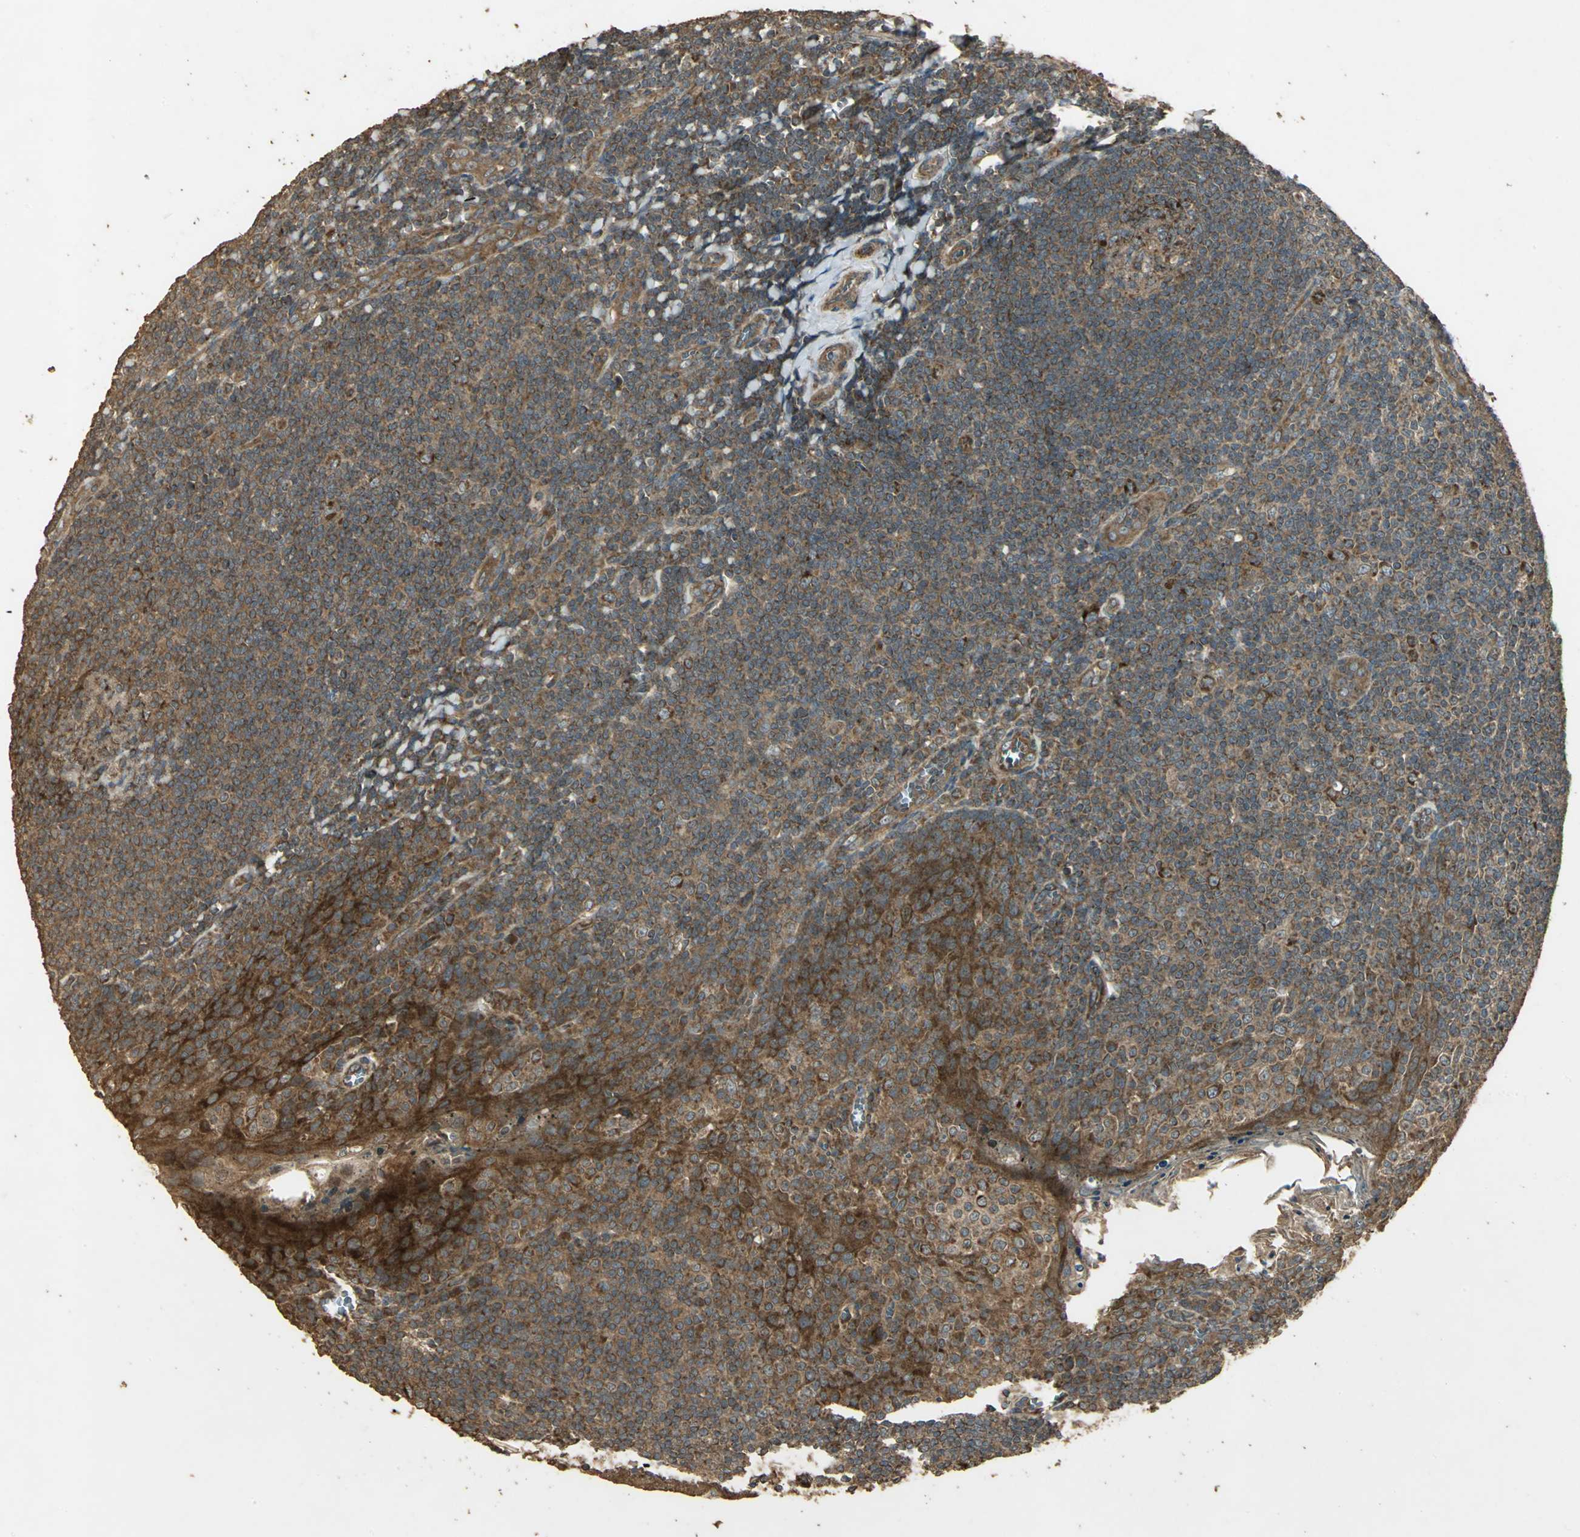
{"staining": {"intensity": "strong", "quantity": ">75%", "location": "cytoplasmic/membranous"}, "tissue": "tonsil", "cell_type": "Germinal center cells", "image_type": "normal", "snomed": [{"axis": "morphology", "description": "Normal tissue, NOS"}, {"axis": "topography", "description": "Tonsil"}], "caption": "This is a histology image of immunohistochemistry staining of unremarkable tonsil, which shows strong expression in the cytoplasmic/membranous of germinal center cells.", "gene": "KANK1", "patient": {"sex": "male", "age": 31}}